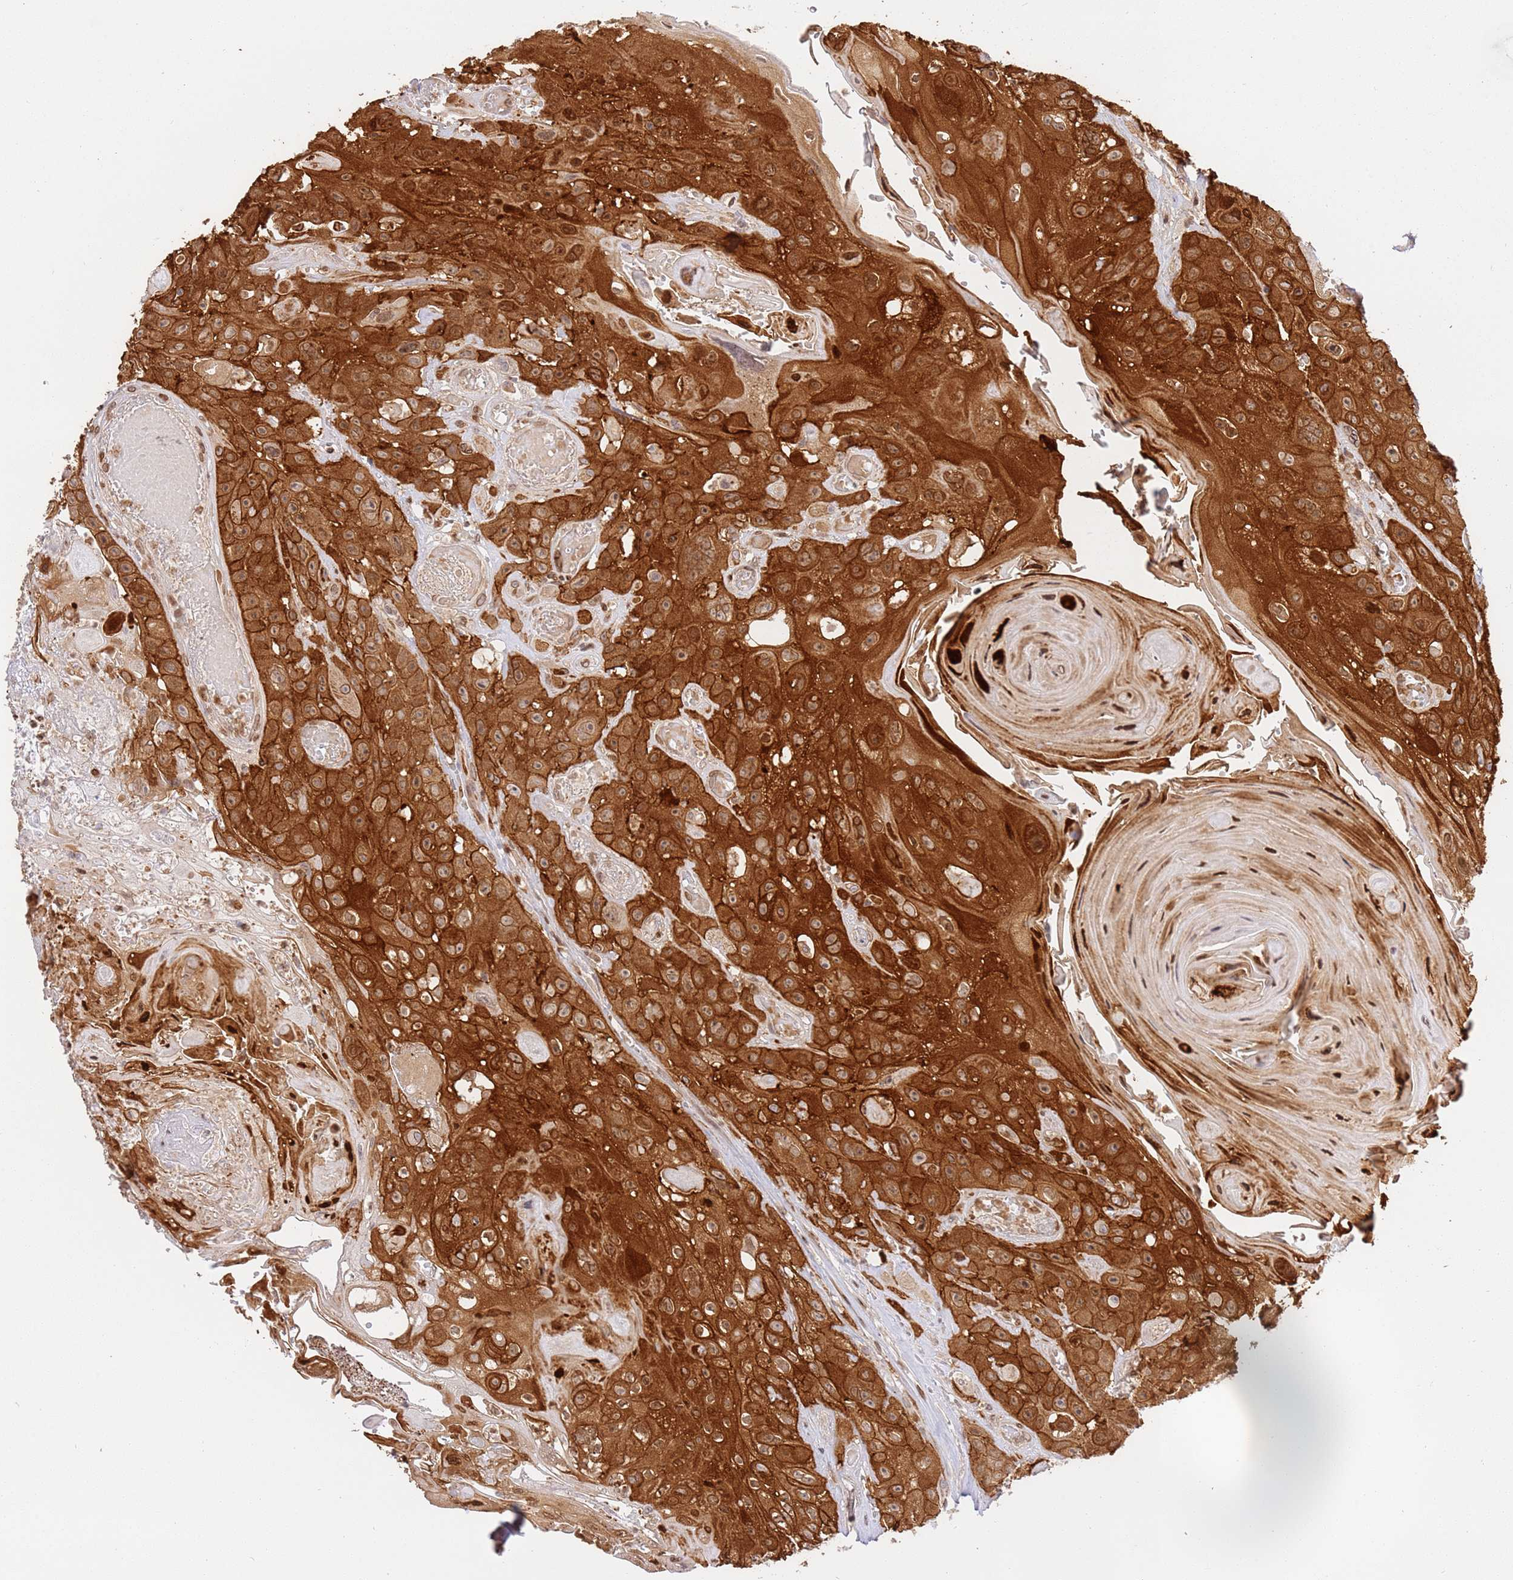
{"staining": {"intensity": "strong", "quantity": ">75%", "location": "cytoplasmic/membranous,nuclear"}, "tissue": "head and neck cancer", "cell_type": "Tumor cells", "image_type": "cancer", "snomed": [{"axis": "morphology", "description": "Squamous cell carcinoma, NOS"}, {"axis": "topography", "description": "Head-Neck"}], "caption": "Immunohistochemistry (IHC) histopathology image of neoplastic tissue: squamous cell carcinoma (head and neck) stained using immunohistochemistry (IHC) demonstrates high levels of strong protein expression localized specifically in the cytoplasmic/membranous and nuclear of tumor cells, appearing as a cytoplasmic/membranous and nuclear brown color.", "gene": "TRIM37", "patient": {"sex": "female", "age": 59}}